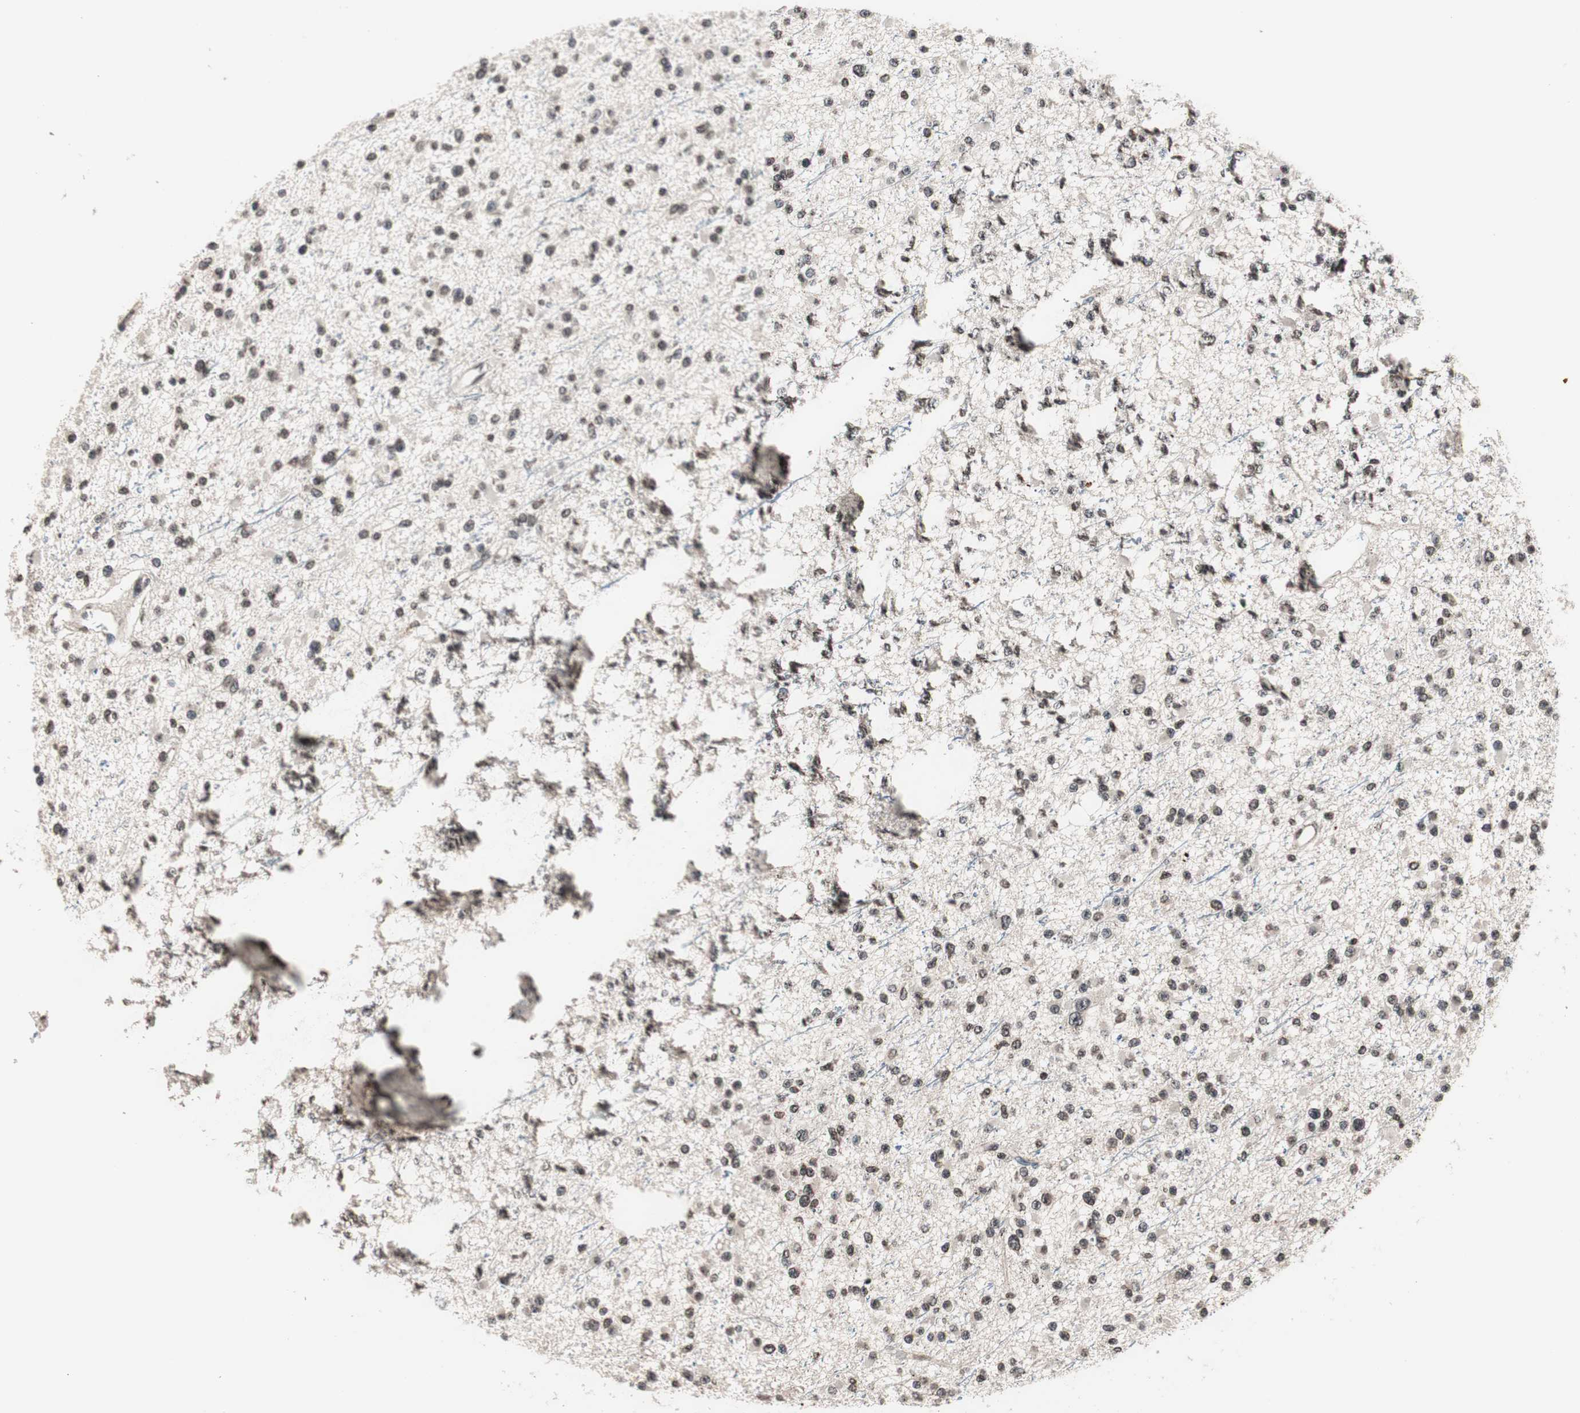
{"staining": {"intensity": "weak", "quantity": ">75%", "location": "nuclear"}, "tissue": "glioma", "cell_type": "Tumor cells", "image_type": "cancer", "snomed": [{"axis": "morphology", "description": "Glioma, malignant, Low grade"}, {"axis": "topography", "description": "Brain"}], "caption": "Low-grade glioma (malignant) stained with IHC shows weak nuclear positivity in approximately >75% of tumor cells.", "gene": "RFC1", "patient": {"sex": "female", "age": 22}}